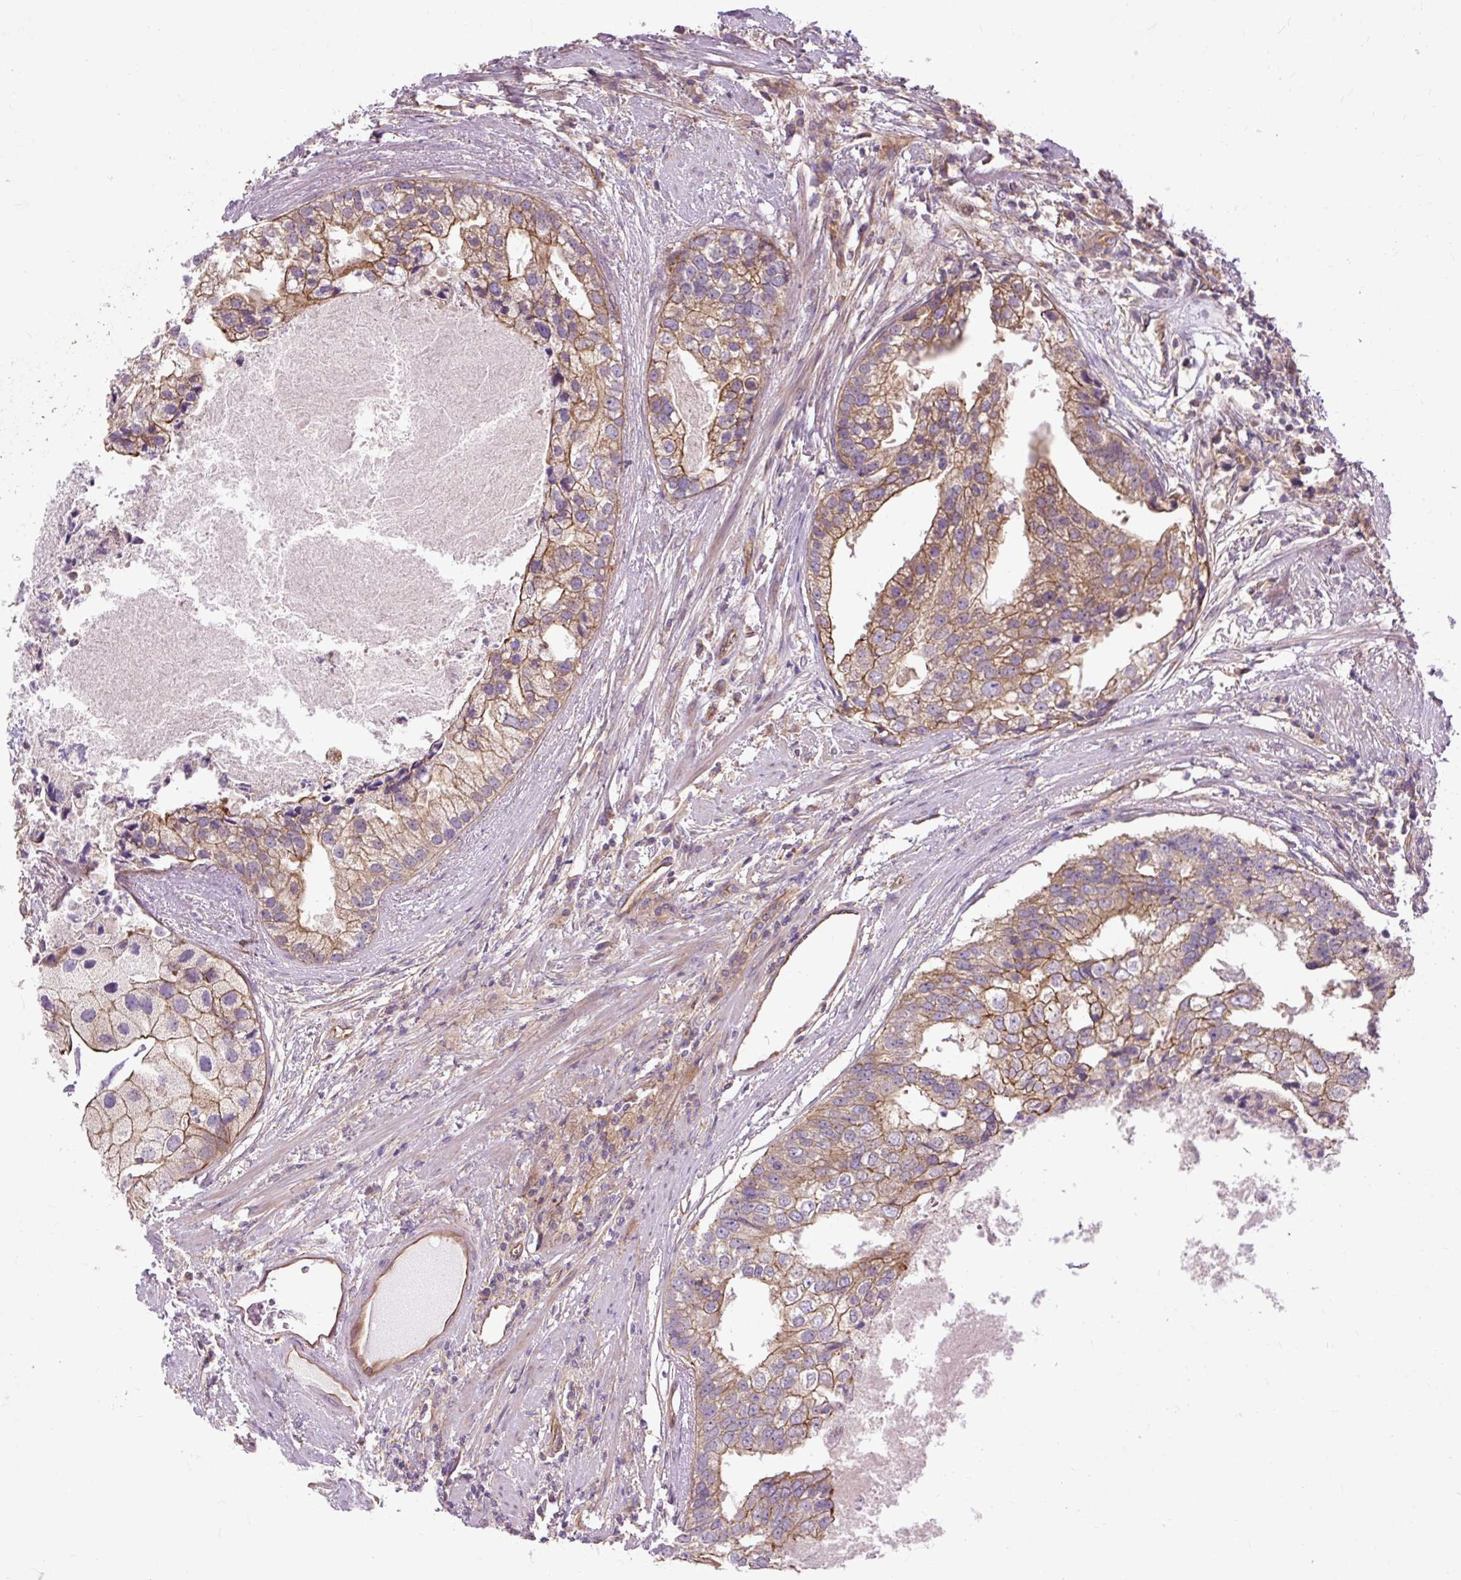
{"staining": {"intensity": "moderate", "quantity": "25%-75%", "location": "cytoplasmic/membranous"}, "tissue": "prostate cancer", "cell_type": "Tumor cells", "image_type": "cancer", "snomed": [{"axis": "morphology", "description": "Adenocarcinoma, High grade"}, {"axis": "topography", "description": "Prostate"}], "caption": "Human prostate cancer stained with a protein marker displays moderate staining in tumor cells.", "gene": "CCDC93", "patient": {"sex": "male", "age": 62}}